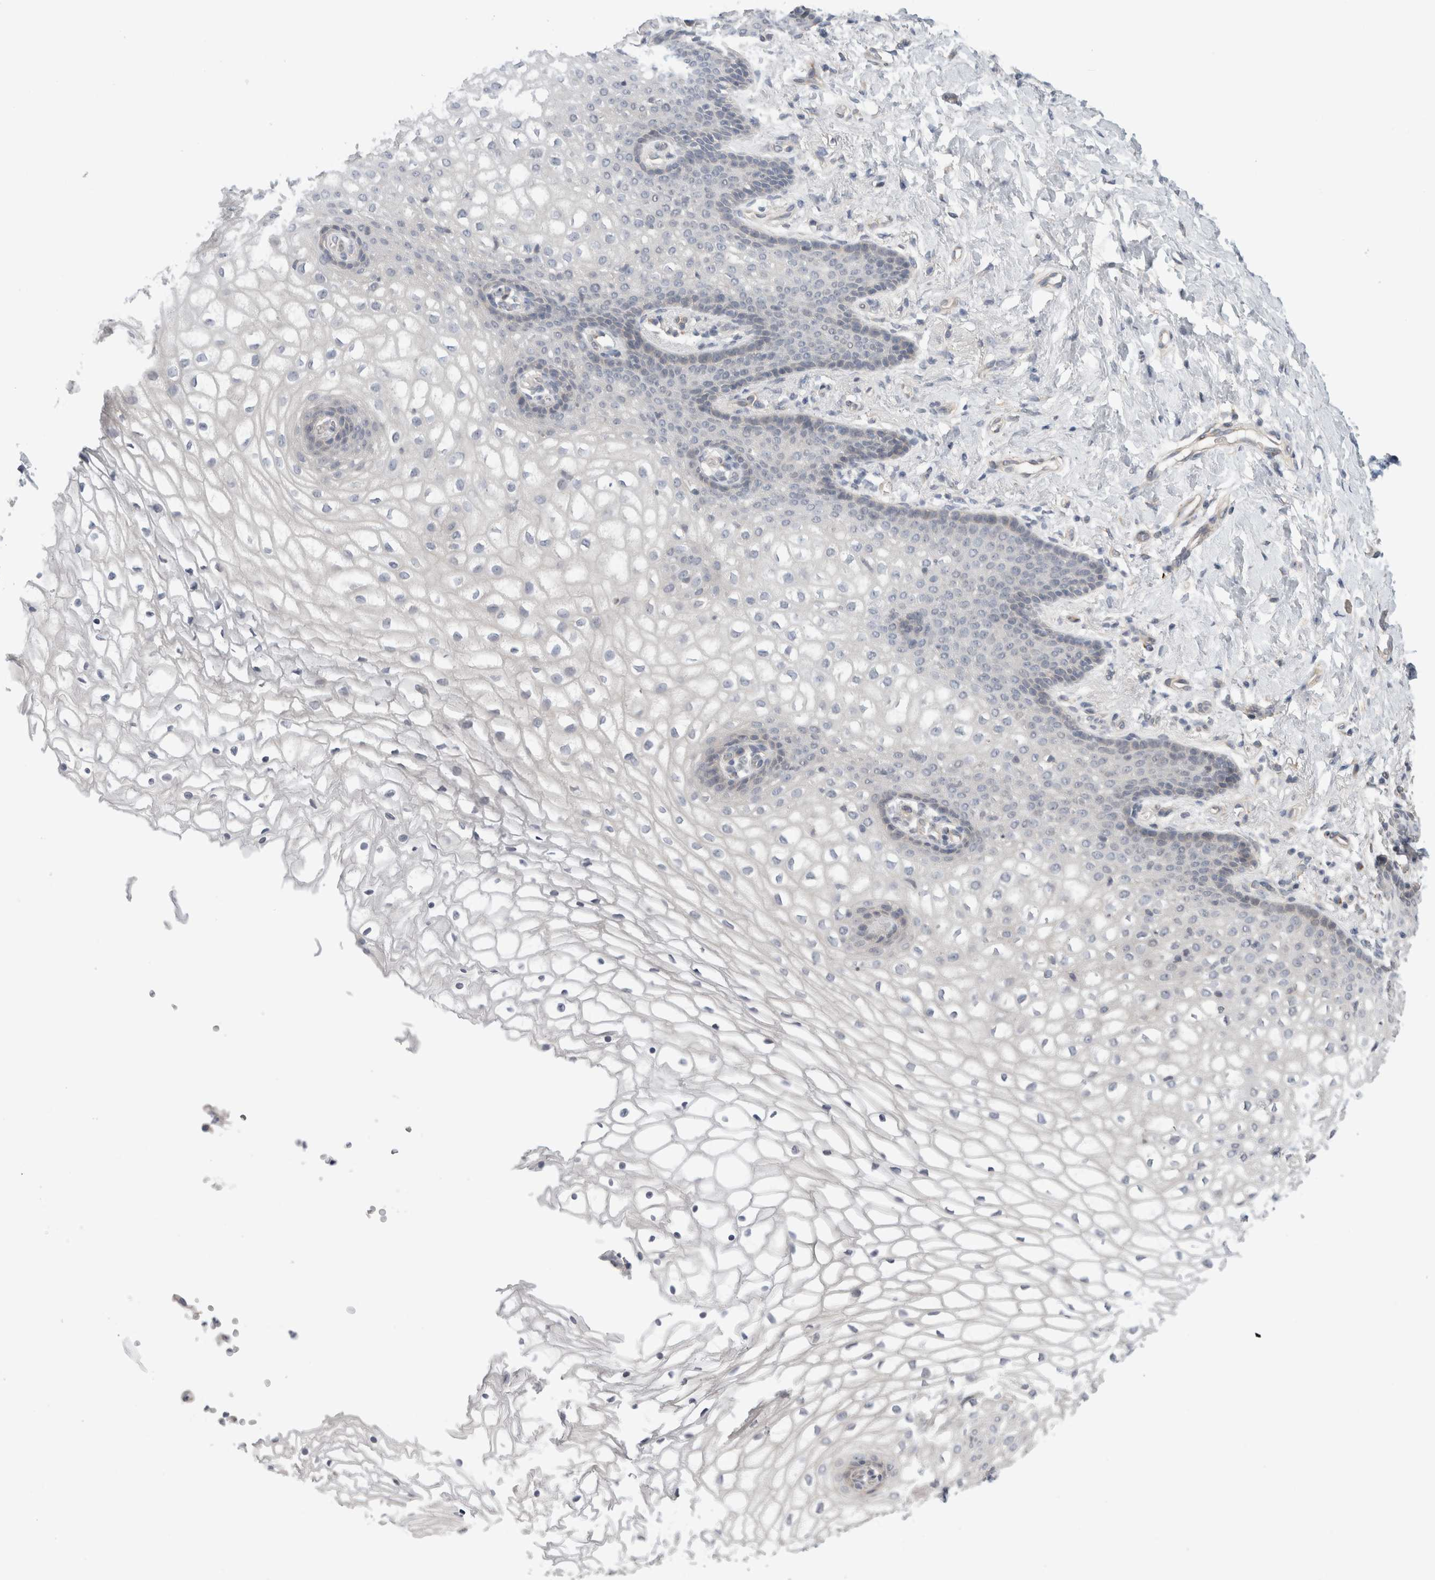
{"staining": {"intensity": "weak", "quantity": "<25%", "location": "cytoplasmic/membranous"}, "tissue": "vagina", "cell_type": "Squamous epithelial cells", "image_type": "normal", "snomed": [{"axis": "morphology", "description": "Normal tissue, NOS"}, {"axis": "topography", "description": "Vagina"}], "caption": "Micrograph shows no significant protein expression in squamous epithelial cells of unremarkable vagina.", "gene": "SYTL5", "patient": {"sex": "female", "age": 60}}